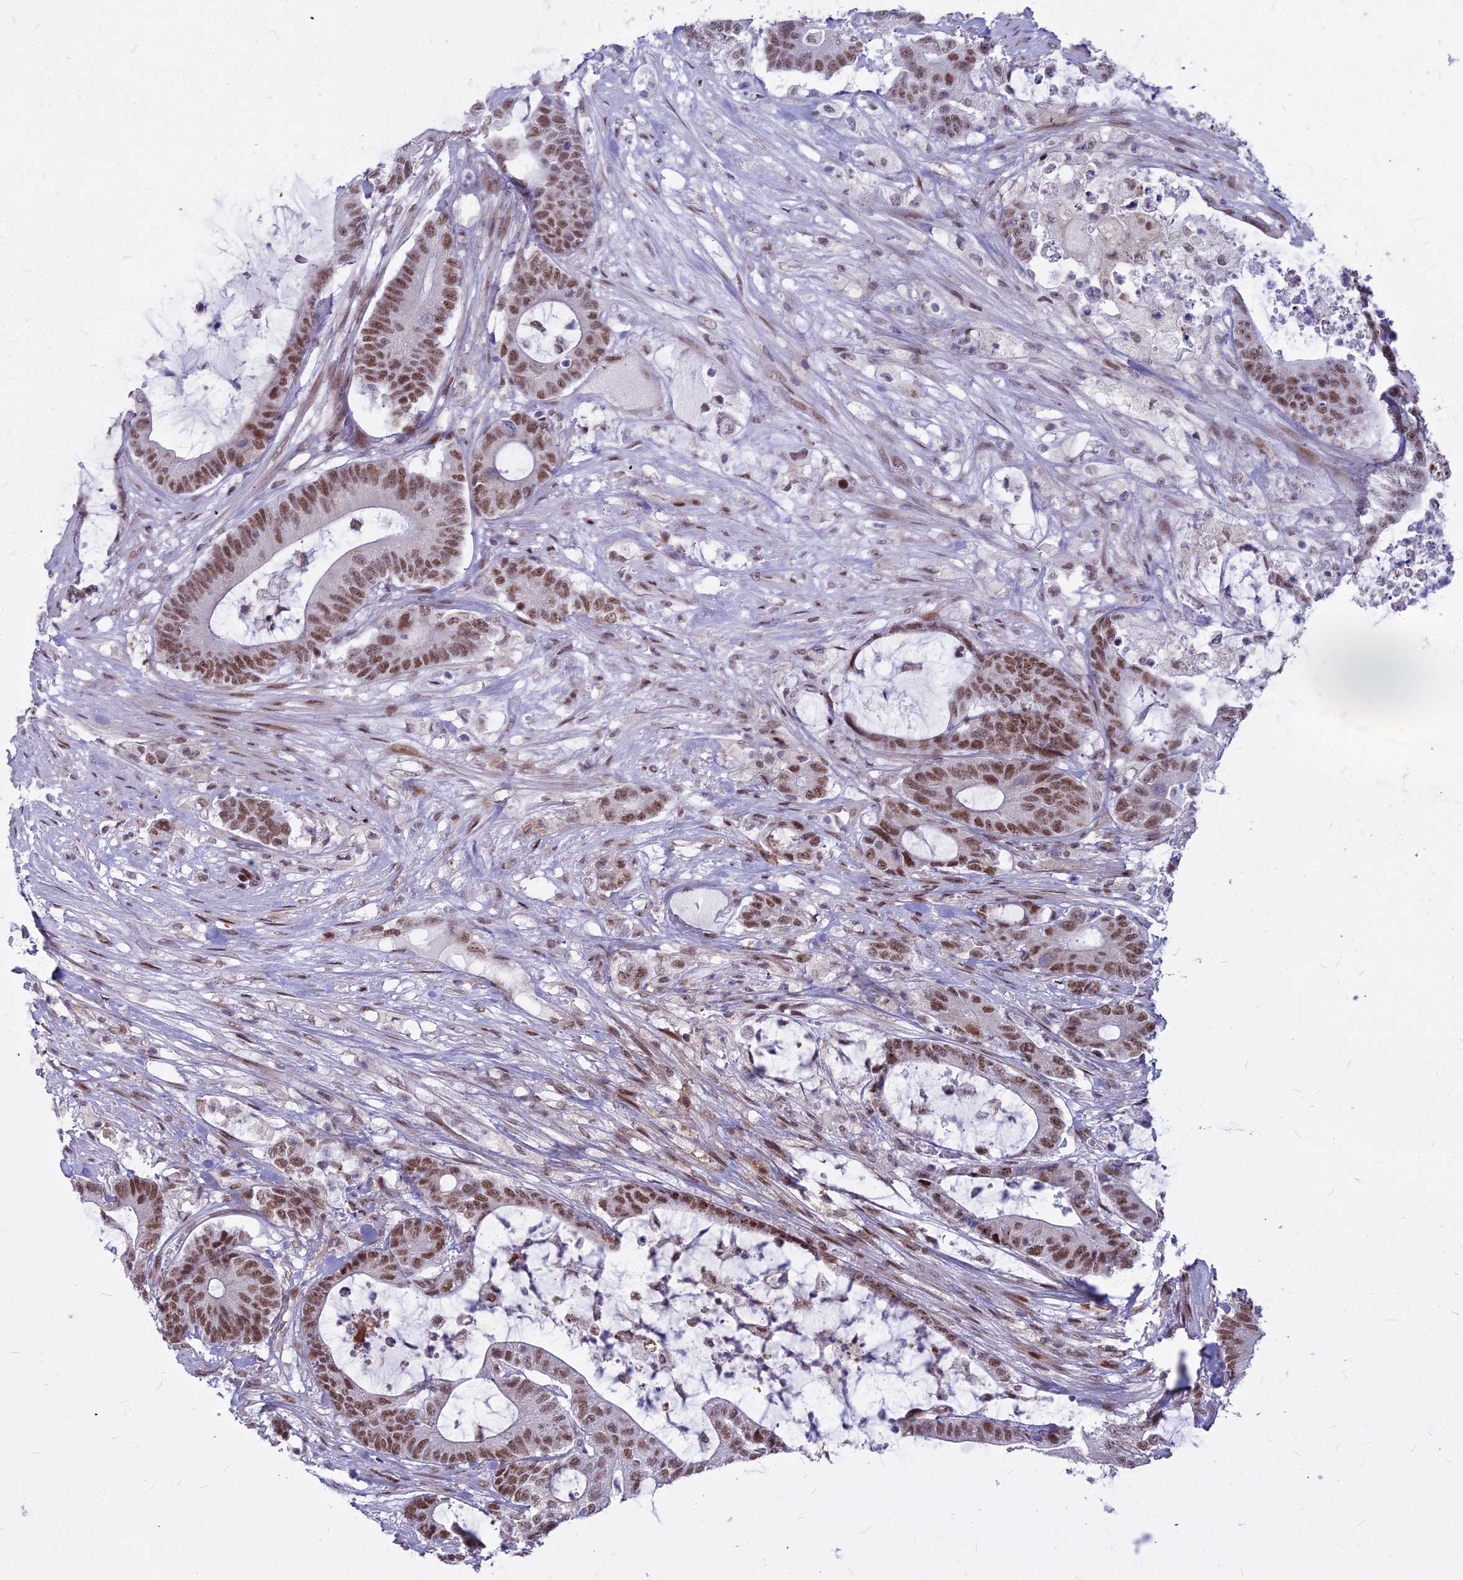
{"staining": {"intensity": "moderate", "quantity": ">75%", "location": "nuclear"}, "tissue": "colorectal cancer", "cell_type": "Tumor cells", "image_type": "cancer", "snomed": [{"axis": "morphology", "description": "Adenocarcinoma, NOS"}, {"axis": "topography", "description": "Colon"}], "caption": "An immunohistochemistry (IHC) image of neoplastic tissue is shown. Protein staining in brown highlights moderate nuclear positivity in colorectal cancer (adenocarcinoma) within tumor cells. (Brightfield microscopy of DAB IHC at high magnification).", "gene": "ALG10", "patient": {"sex": "female", "age": 84}}